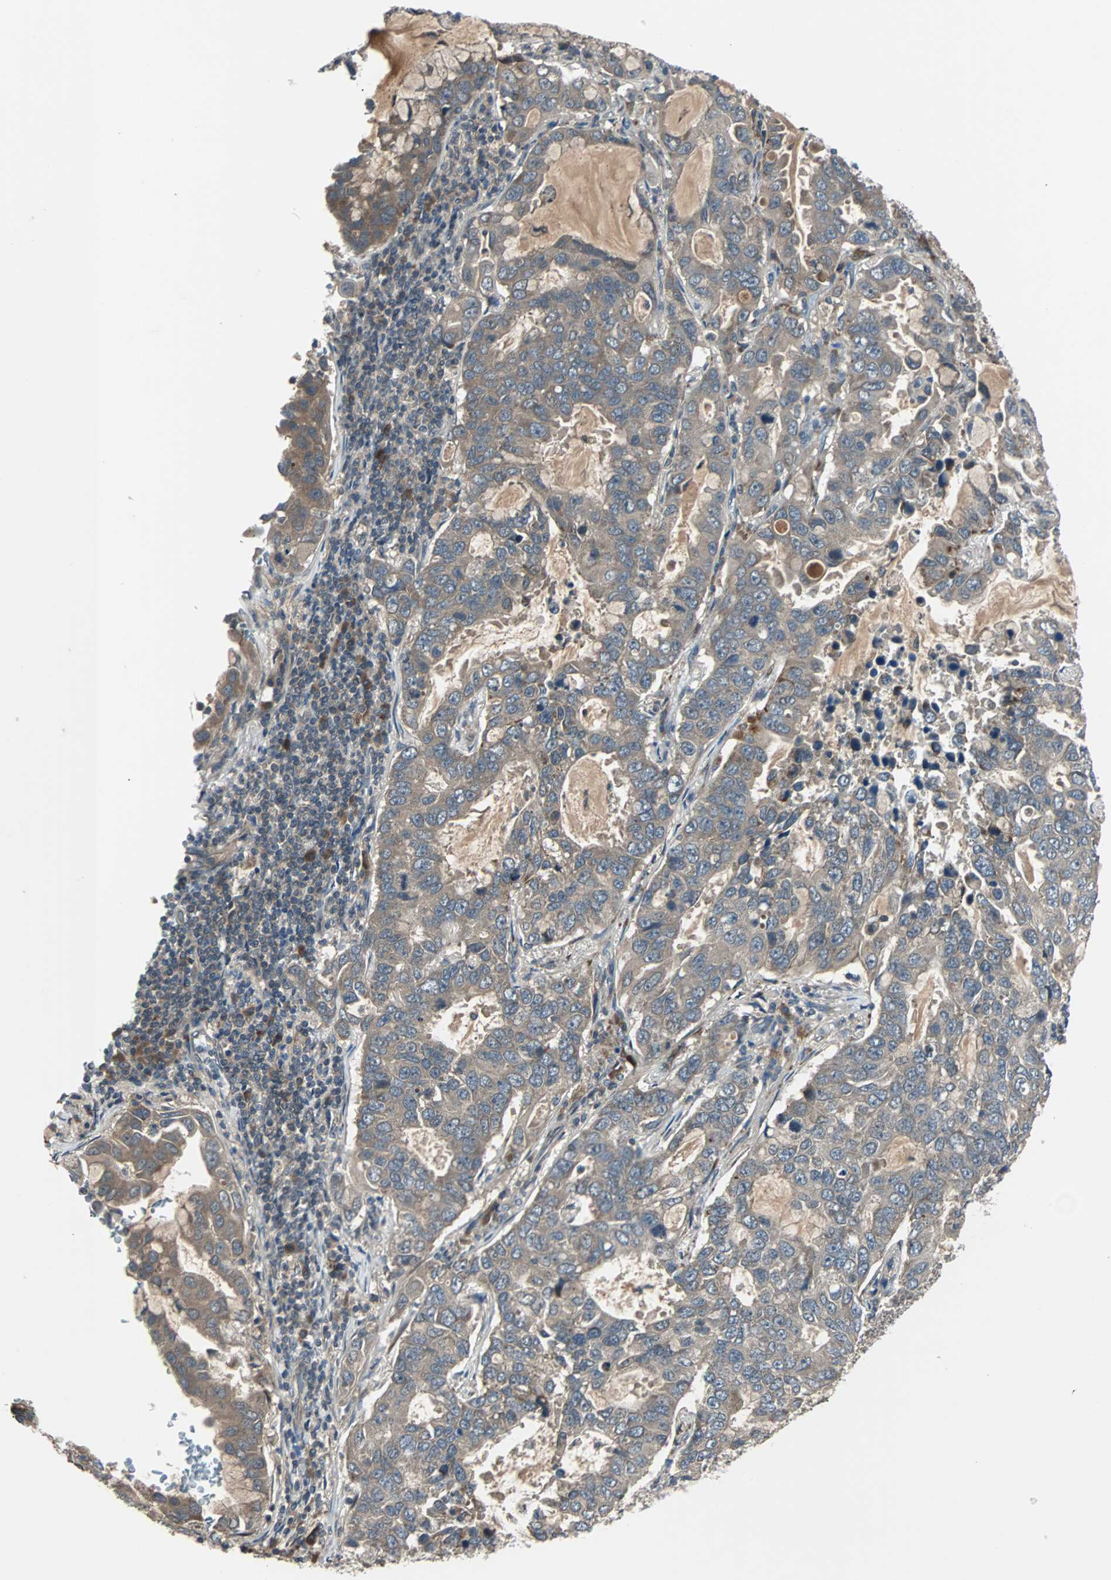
{"staining": {"intensity": "moderate", "quantity": "<25%", "location": "cytoplasmic/membranous"}, "tissue": "lung cancer", "cell_type": "Tumor cells", "image_type": "cancer", "snomed": [{"axis": "morphology", "description": "Adenocarcinoma, NOS"}, {"axis": "topography", "description": "Lung"}], "caption": "Immunohistochemistry (IHC) staining of lung cancer (adenocarcinoma), which displays low levels of moderate cytoplasmic/membranous staining in approximately <25% of tumor cells indicating moderate cytoplasmic/membranous protein staining. The staining was performed using DAB (3,3'-diaminobenzidine) (brown) for protein detection and nuclei were counterstained in hematoxylin (blue).", "gene": "ARF1", "patient": {"sex": "male", "age": 64}}